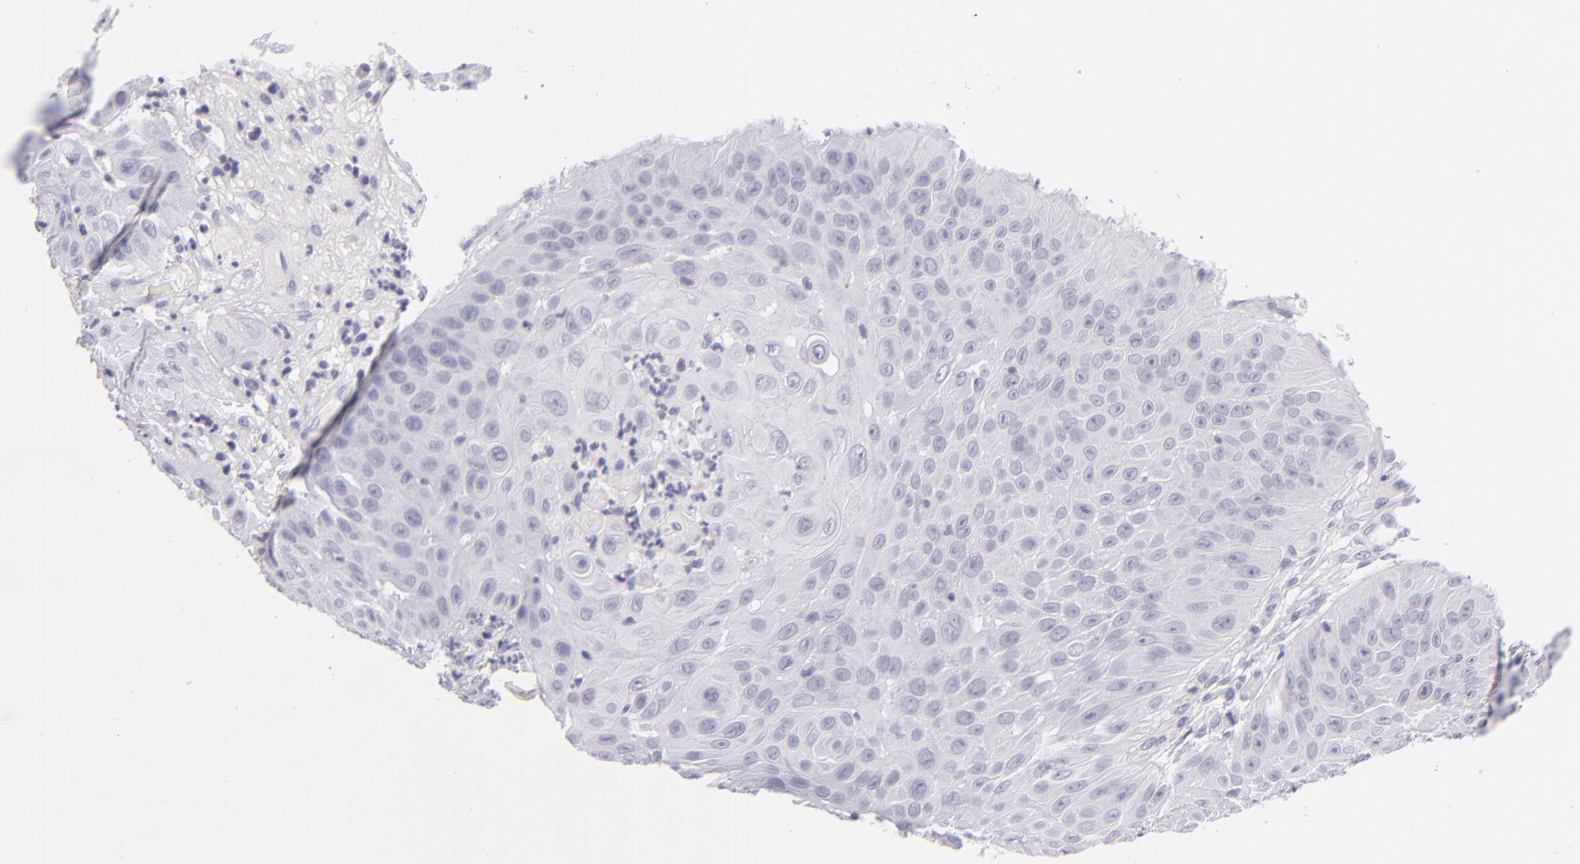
{"staining": {"intensity": "negative", "quantity": "none", "location": "none"}, "tissue": "skin cancer", "cell_type": "Tumor cells", "image_type": "cancer", "snomed": [{"axis": "morphology", "description": "Squamous cell carcinoma, NOS"}, {"axis": "topography", "description": "Skin"}], "caption": "High magnification brightfield microscopy of skin cancer stained with DAB (brown) and counterstained with hematoxylin (blue): tumor cells show no significant expression. (DAB (3,3'-diaminobenzidine) immunohistochemistry with hematoxylin counter stain).", "gene": "CD48", "patient": {"sex": "male", "age": 82}}